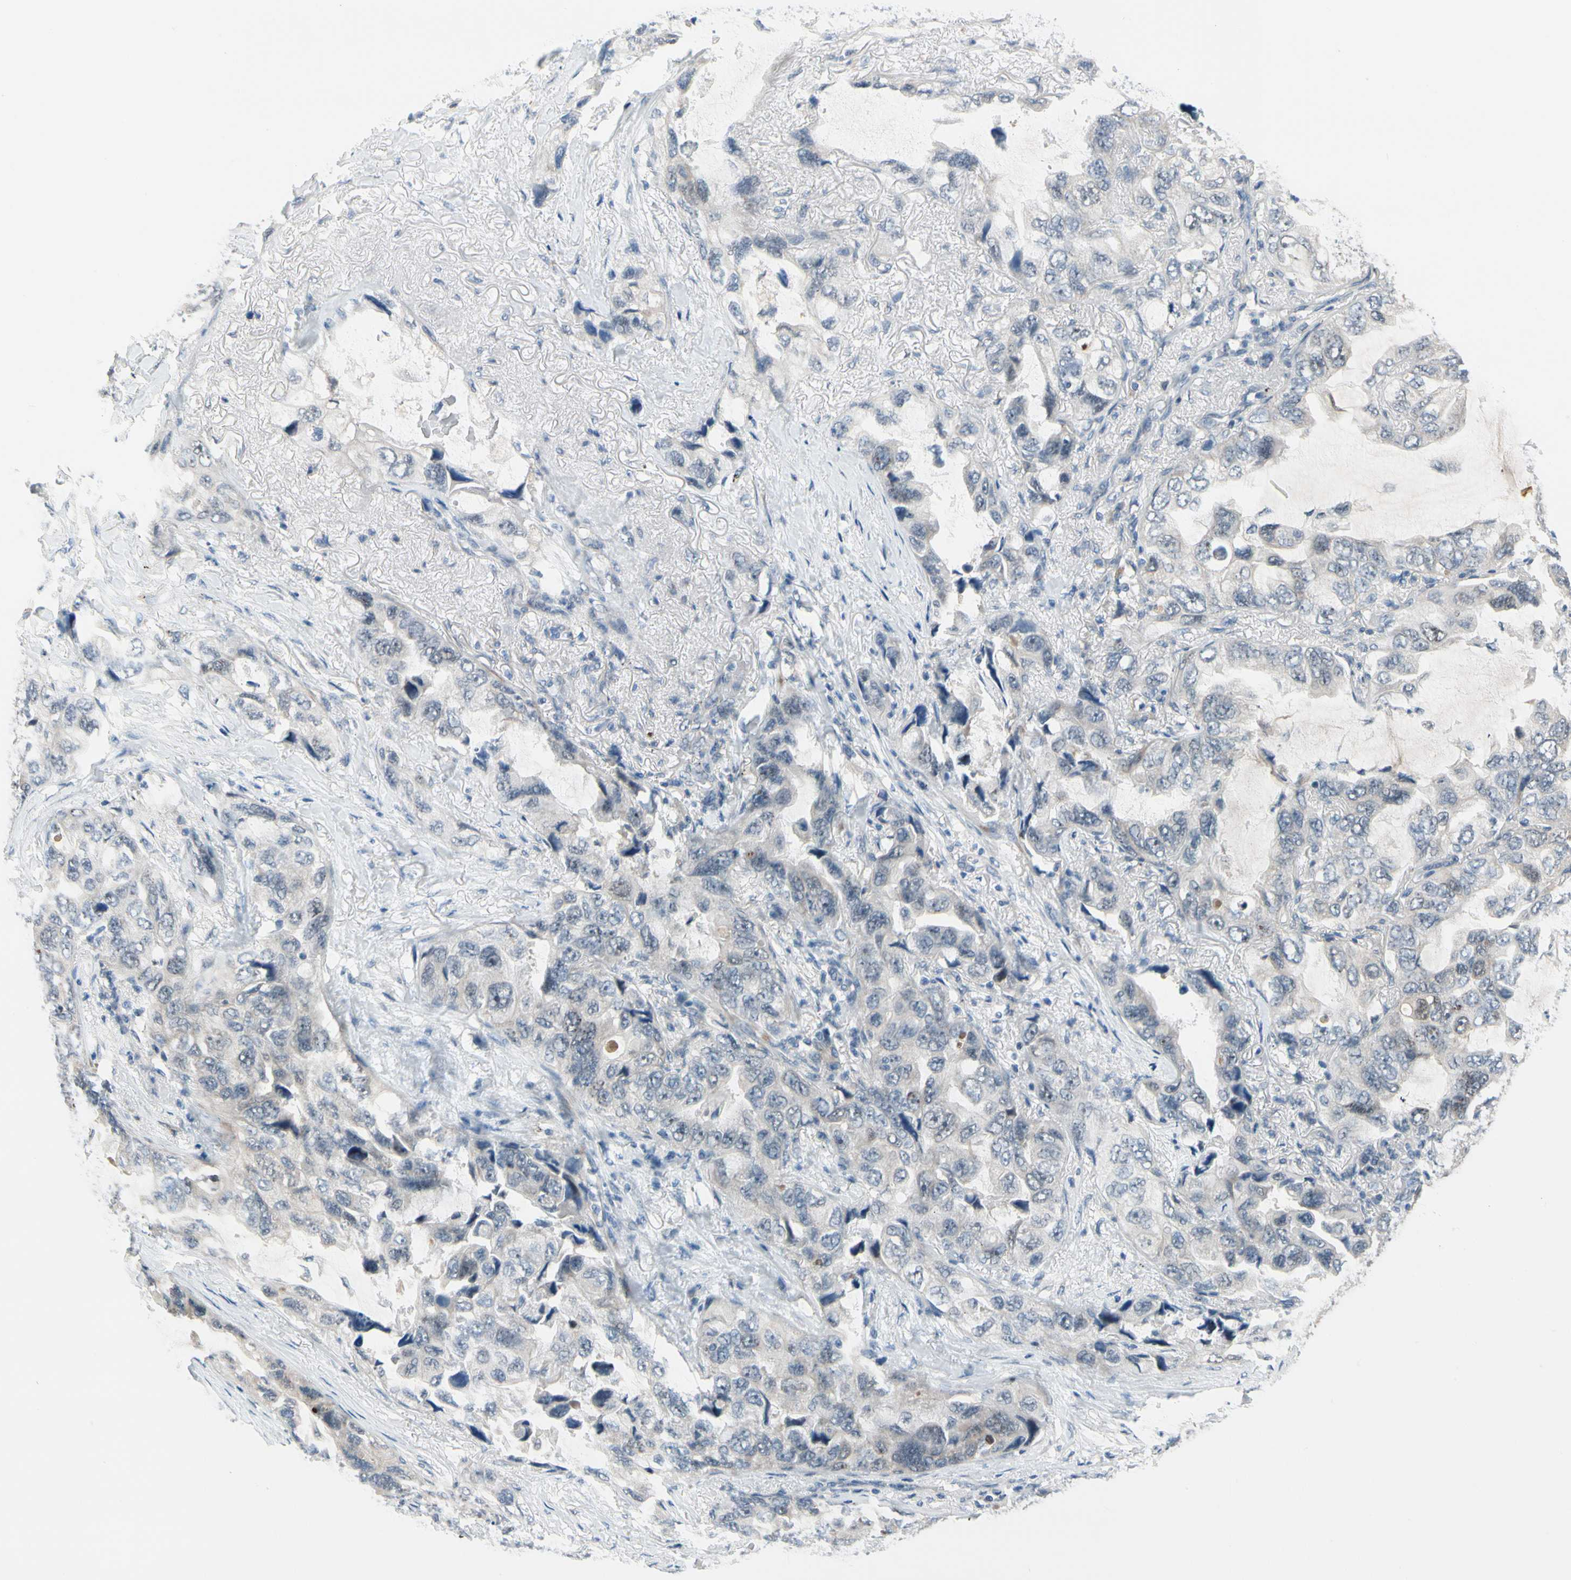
{"staining": {"intensity": "negative", "quantity": "none", "location": "none"}, "tissue": "lung cancer", "cell_type": "Tumor cells", "image_type": "cancer", "snomed": [{"axis": "morphology", "description": "Squamous cell carcinoma, NOS"}, {"axis": "topography", "description": "Lung"}], "caption": "A photomicrograph of squamous cell carcinoma (lung) stained for a protein demonstrates no brown staining in tumor cells.", "gene": "SLC27A6", "patient": {"sex": "female", "age": 73}}